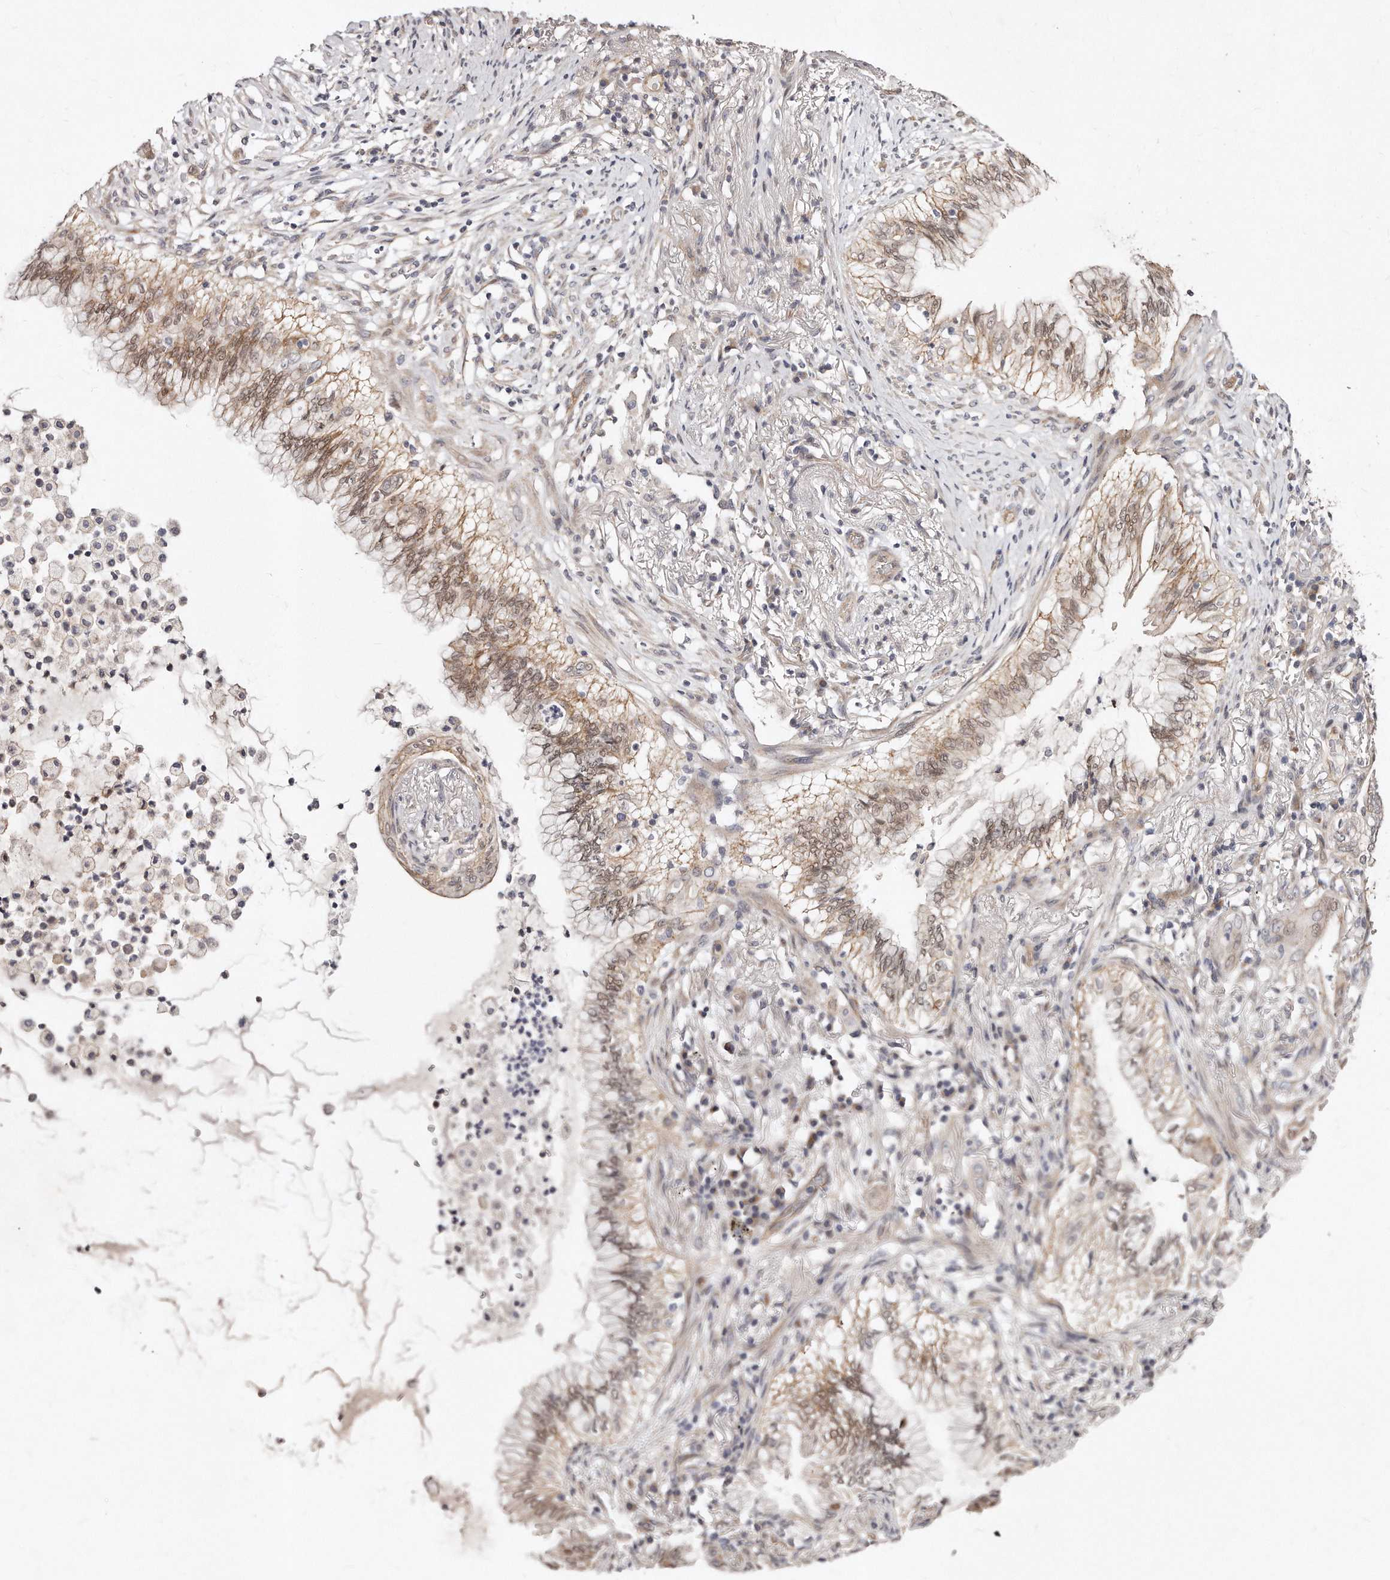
{"staining": {"intensity": "moderate", "quantity": ">75%", "location": "cytoplasmic/membranous,nuclear"}, "tissue": "lung cancer", "cell_type": "Tumor cells", "image_type": "cancer", "snomed": [{"axis": "morphology", "description": "Adenocarcinoma, NOS"}, {"axis": "topography", "description": "Lung"}], "caption": "A brown stain shows moderate cytoplasmic/membranous and nuclear staining of a protein in human lung adenocarcinoma tumor cells.", "gene": "CASZ1", "patient": {"sex": "female", "age": 70}}